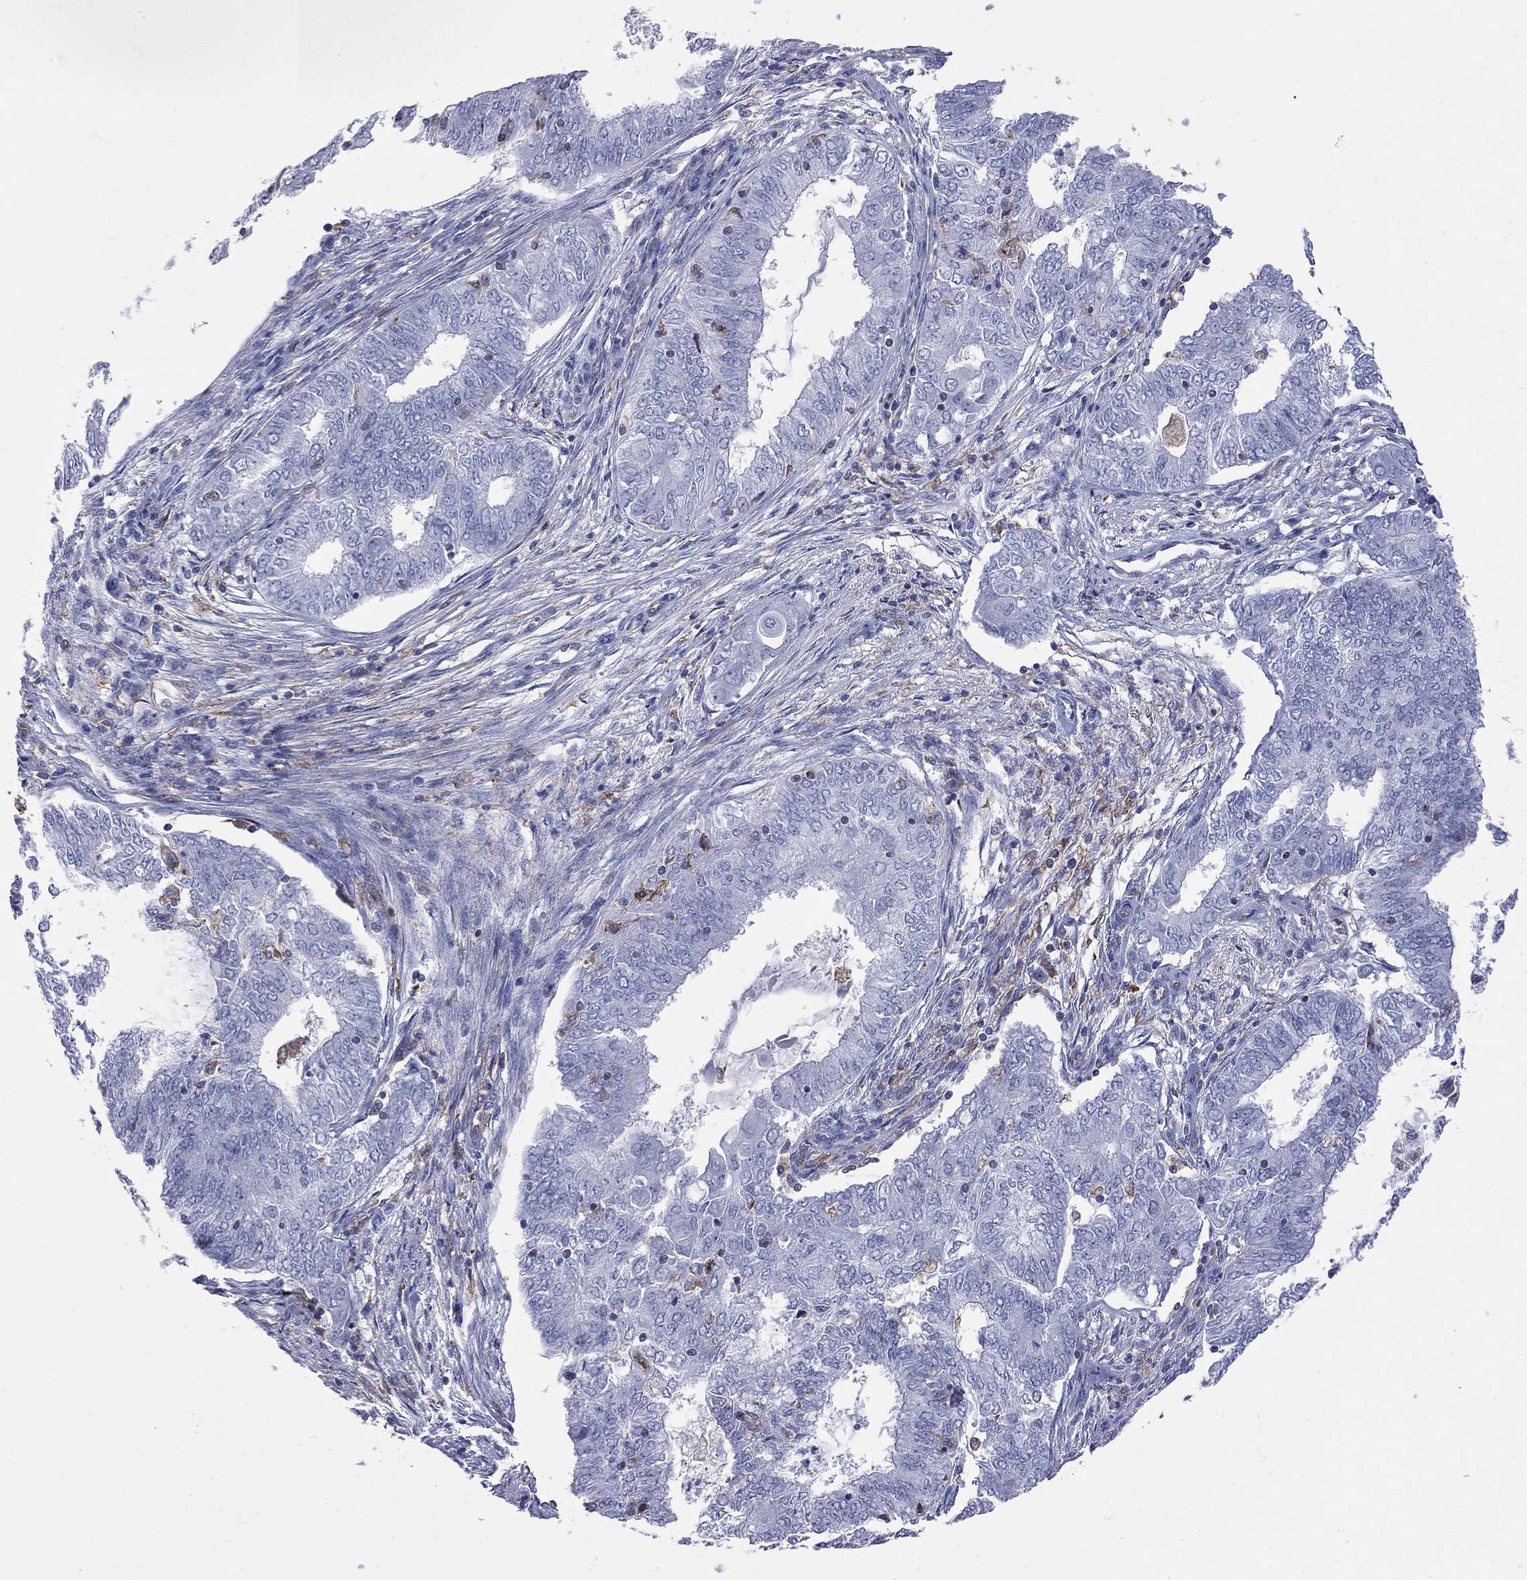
{"staining": {"intensity": "negative", "quantity": "none", "location": "none"}, "tissue": "endometrial cancer", "cell_type": "Tumor cells", "image_type": "cancer", "snomed": [{"axis": "morphology", "description": "Adenocarcinoma, NOS"}, {"axis": "topography", "description": "Endometrium"}], "caption": "Immunohistochemistry (IHC) histopathology image of neoplastic tissue: endometrial cancer (adenocarcinoma) stained with DAB (3,3'-diaminobenzidine) exhibits no significant protein staining in tumor cells. (Stains: DAB (3,3'-diaminobenzidine) immunohistochemistry with hematoxylin counter stain, Microscopy: brightfield microscopy at high magnification).", "gene": "ABI3", "patient": {"sex": "female", "age": 62}}